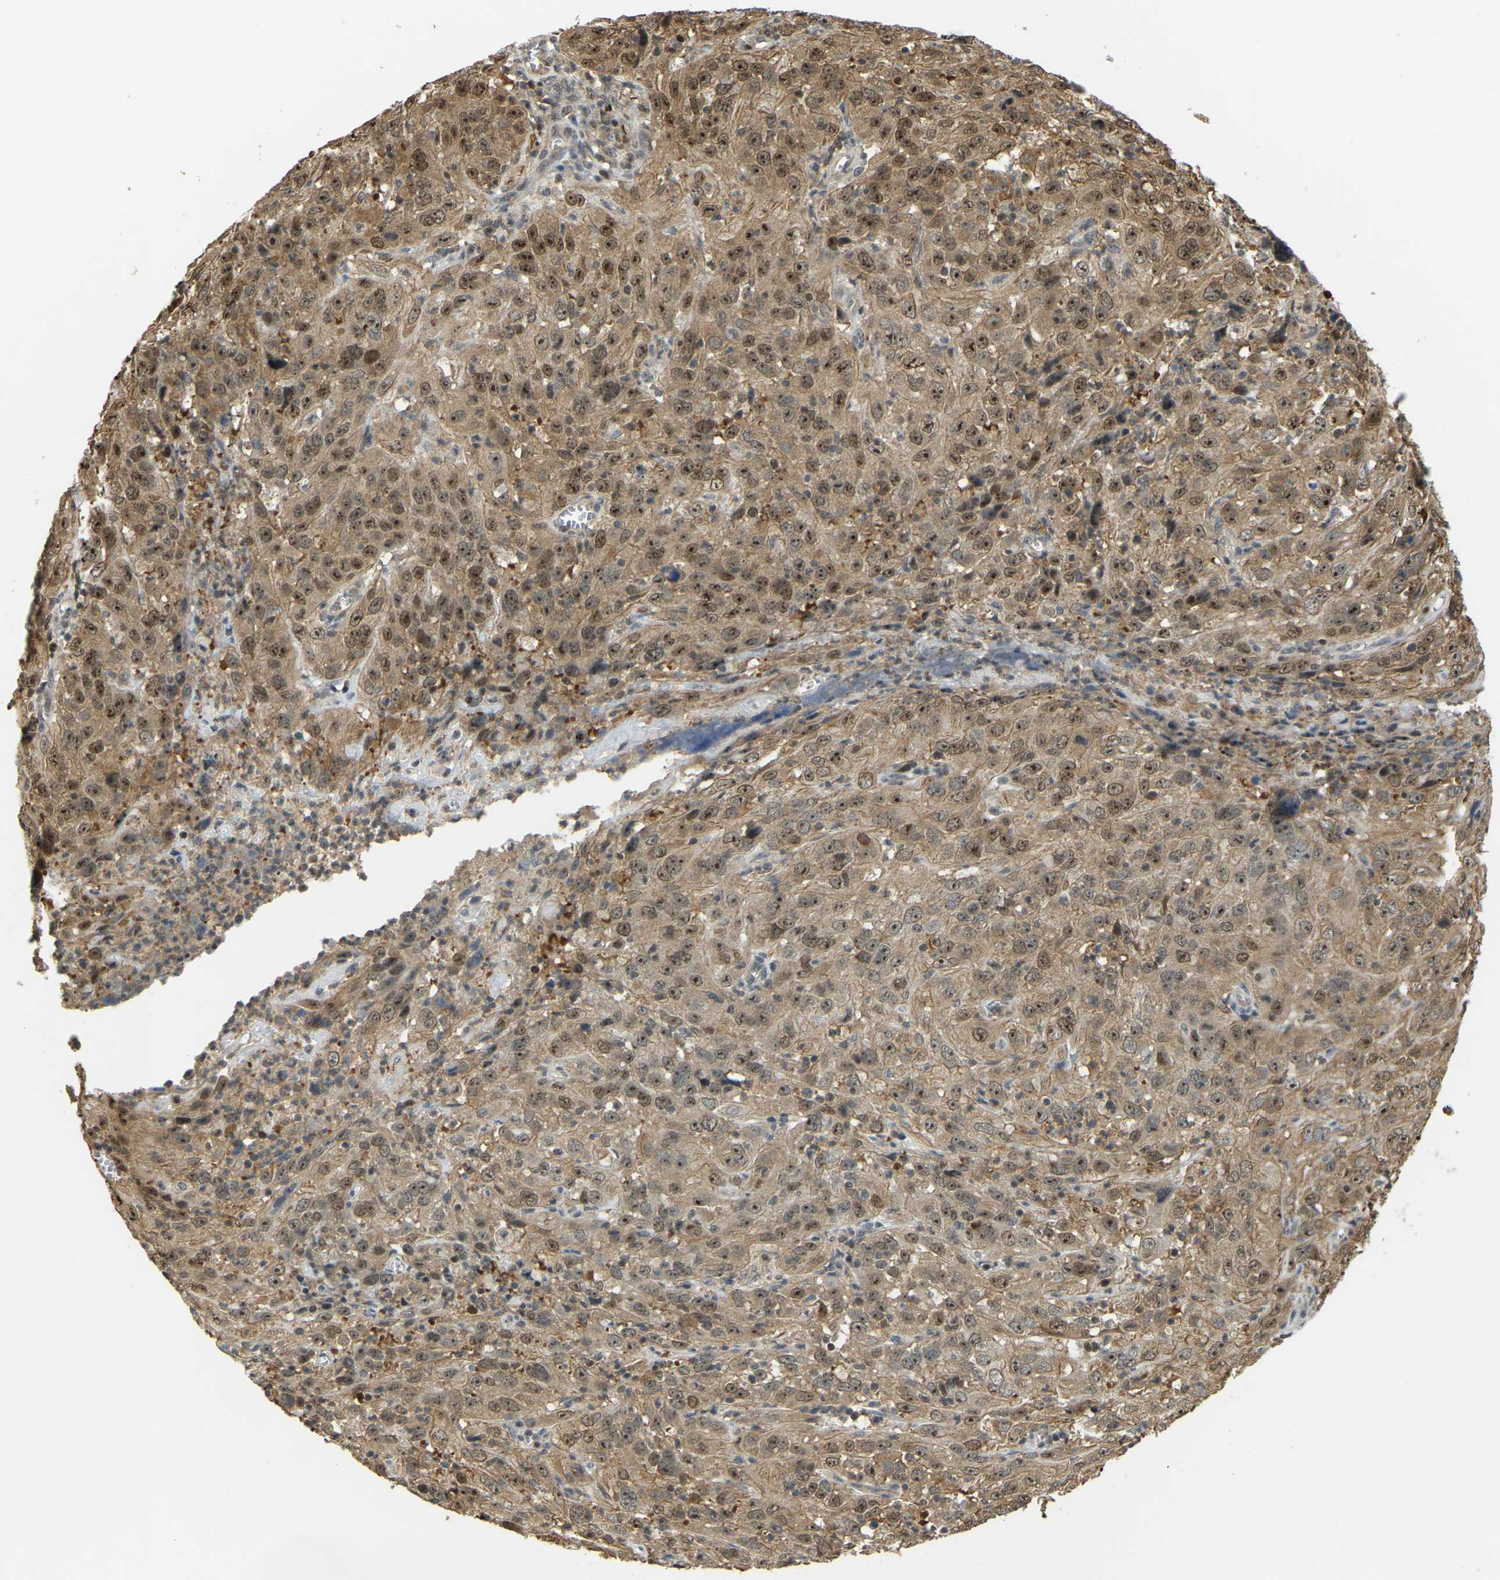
{"staining": {"intensity": "moderate", "quantity": ">75%", "location": "cytoplasmic/membranous,nuclear"}, "tissue": "cervical cancer", "cell_type": "Tumor cells", "image_type": "cancer", "snomed": [{"axis": "morphology", "description": "Squamous cell carcinoma, NOS"}, {"axis": "topography", "description": "Cervix"}], "caption": "Squamous cell carcinoma (cervical) stained with a brown dye shows moderate cytoplasmic/membranous and nuclear positive expression in approximately >75% of tumor cells.", "gene": "BRF2", "patient": {"sex": "female", "age": 32}}